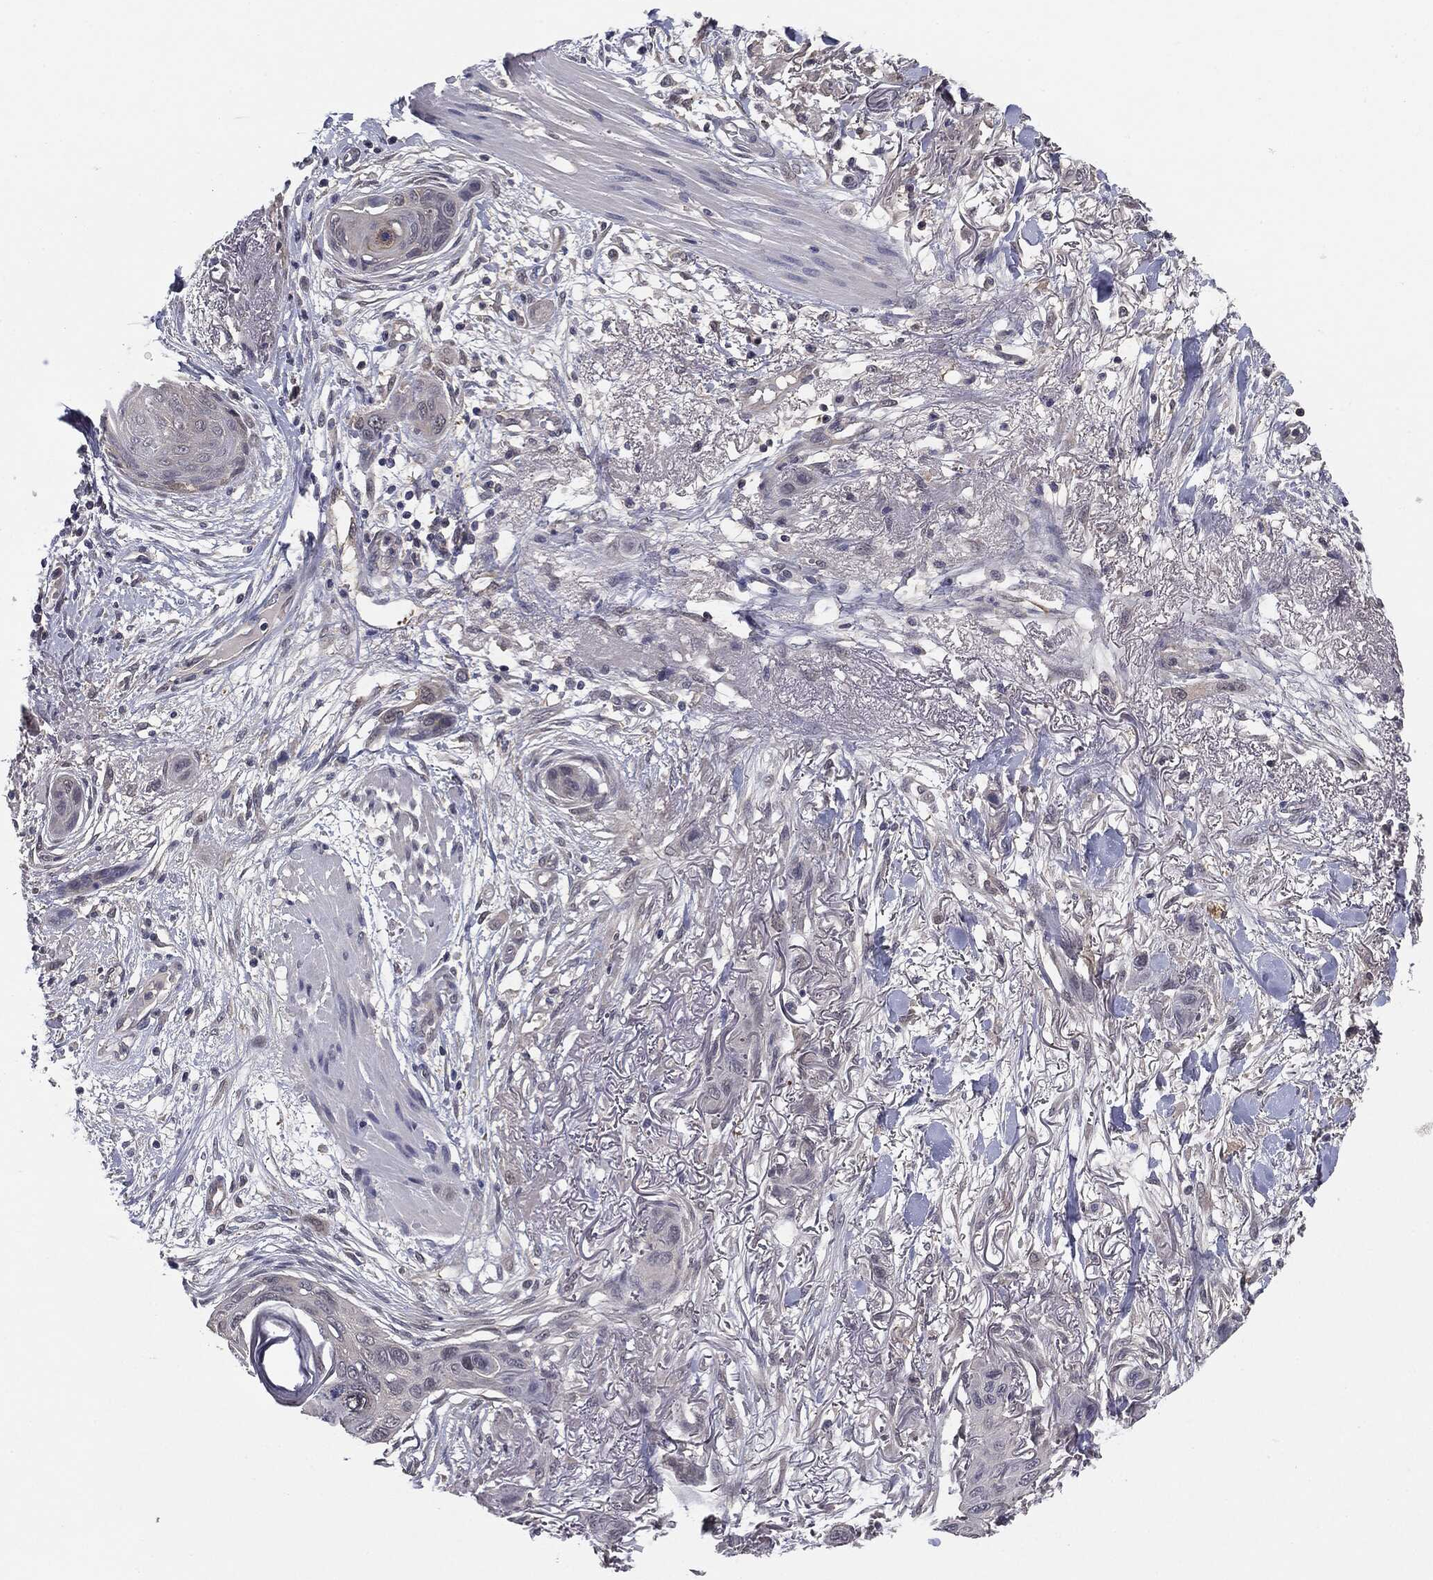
{"staining": {"intensity": "negative", "quantity": "none", "location": "none"}, "tissue": "skin cancer", "cell_type": "Tumor cells", "image_type": "cancer", "snomed": [{"axis": "morphology", "description": "Squamous cell carcinoma, NOS"}, {"axis": "topography", "description": "Skin"}], "caption": "Histopathology image shows no protein staining in tumor cells of squamous cell carcinoma (skin) tissue.", "gene": "KRT7", "patient": {"sex": "male", "age": 79}}